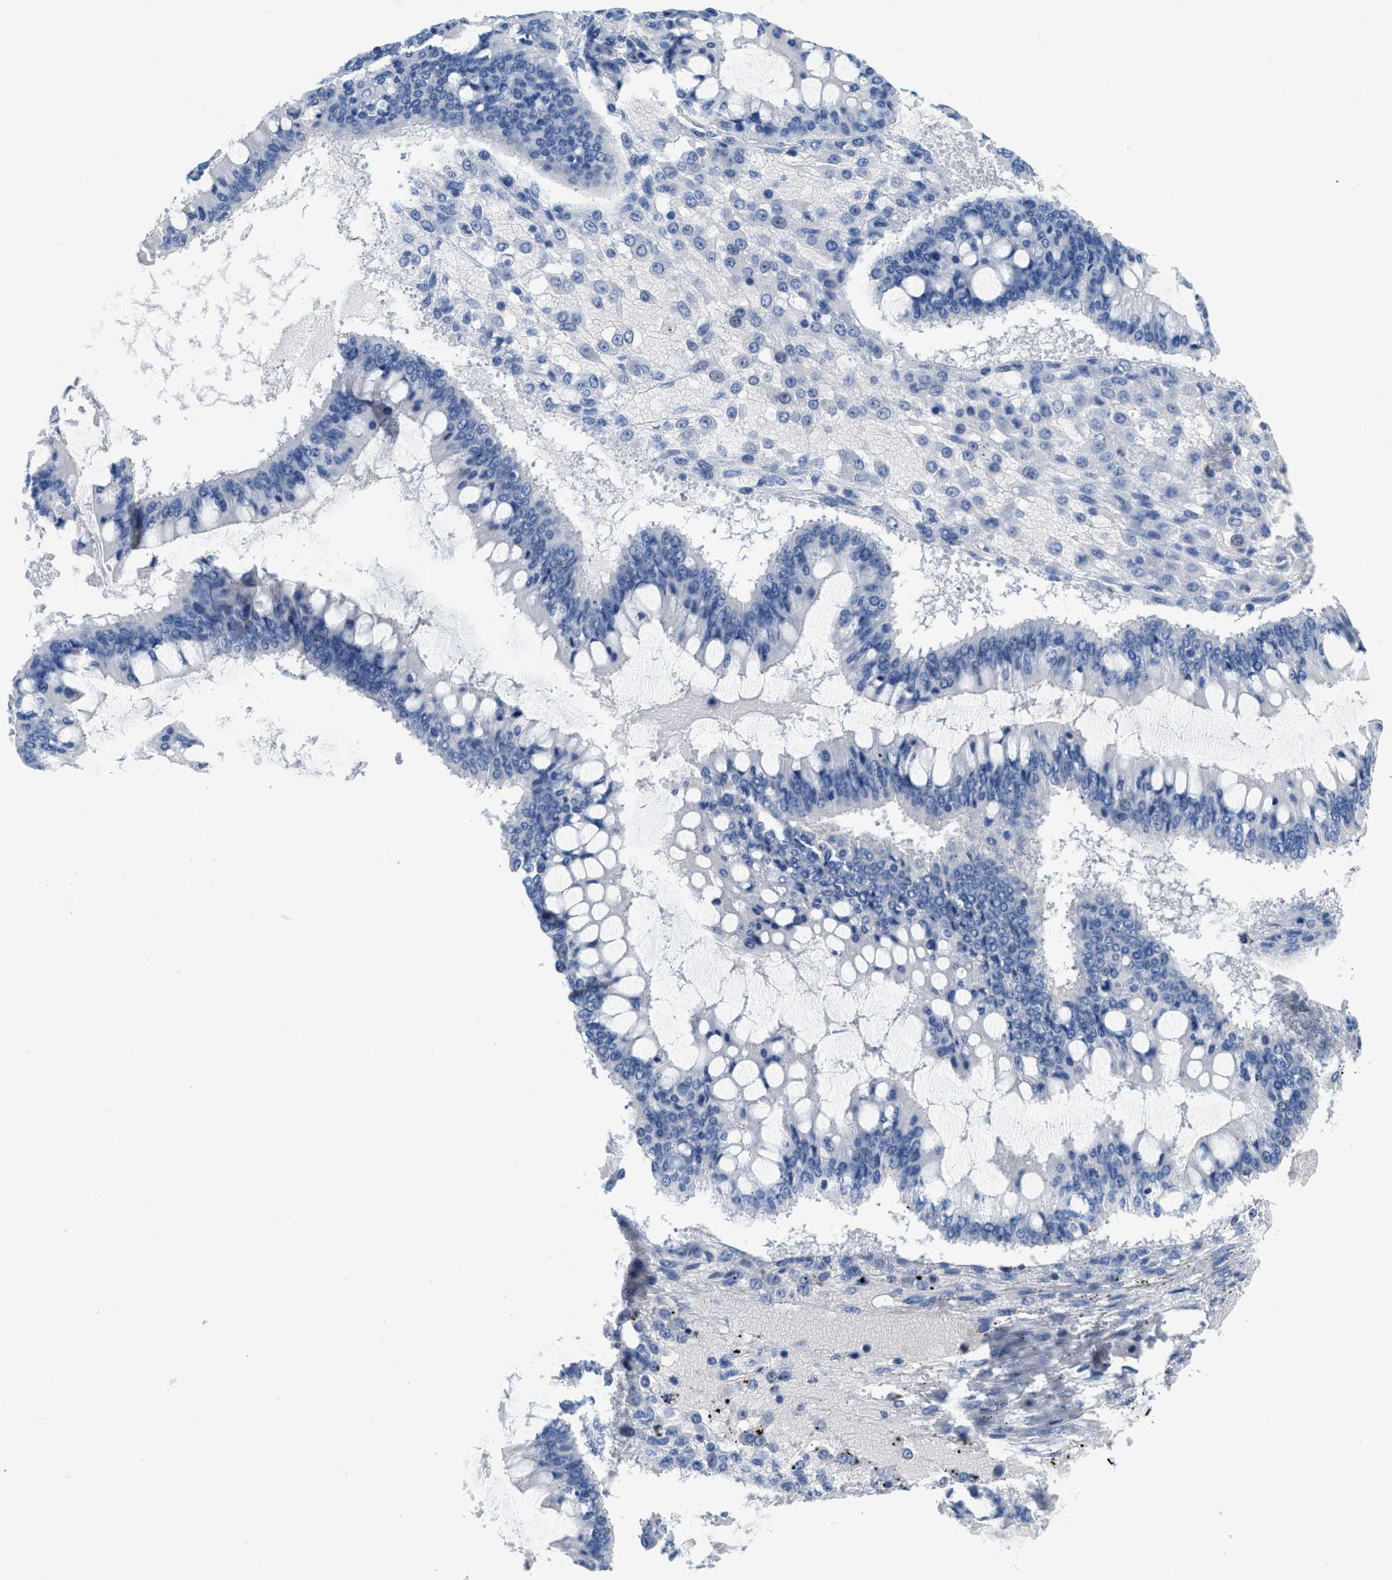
{"staining": {"intensity": "negative", "quantity": "none", "location": "none"}, "tissue": "ovarian cancer", "cell_type": "Tumor cells", "image_type": "cancer", "snomed": [{"axis": "morphology", "description": "Cystadenocarcinoma, mucinous, NOS"}, {"axis": "topography", "description": "Ovary"}], "caption": "IHC micrograph of neoplastic tissue: human ovarian mucinous cystadenocarcinoma stained with DAB demonstrates no significant protein expression in tumor cells.", "gene": "CR1", "patient": {"sex": "female", "age": 73}}